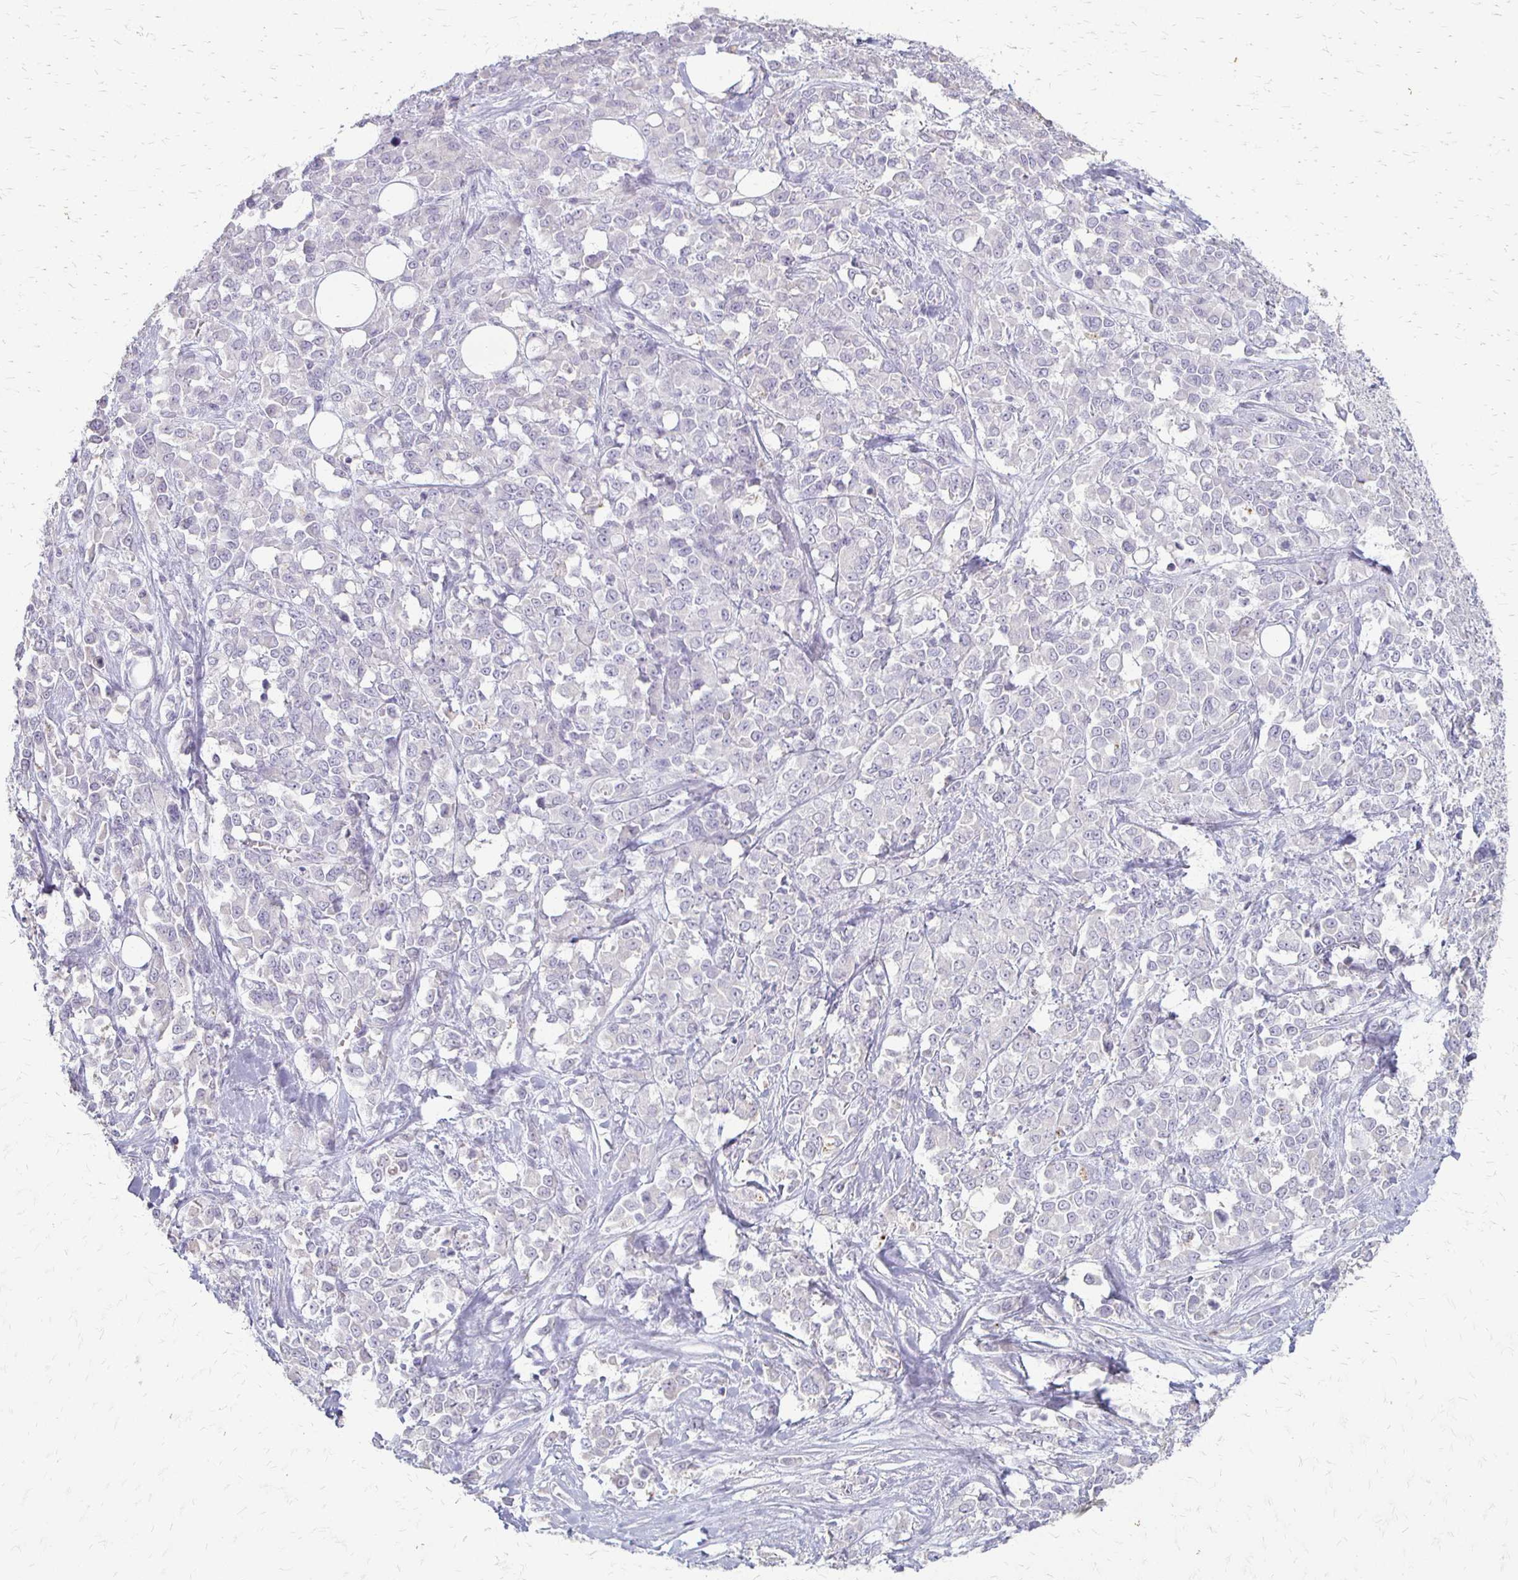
{"staining": {"intensity": "negative", "quantity": "none", "location": "none"}, "tissue": "stomach cancer", "cell_type": "Tumor cells", "image_type": "cancer", "snomed": [{"axis": "morphology", "description": "Adenocarcinoma, NOS"}, {"axis": "topography", "description": "Stomach"}], "caption": "This micrograph is of stomach cancer stained with immunohistochemistry to label a protein in brown with the nuclei are counter-stained blue. There is no positivity in tumor cells.", "gene": "ACP5", "patient": {"sex": "female", "age": 76}}